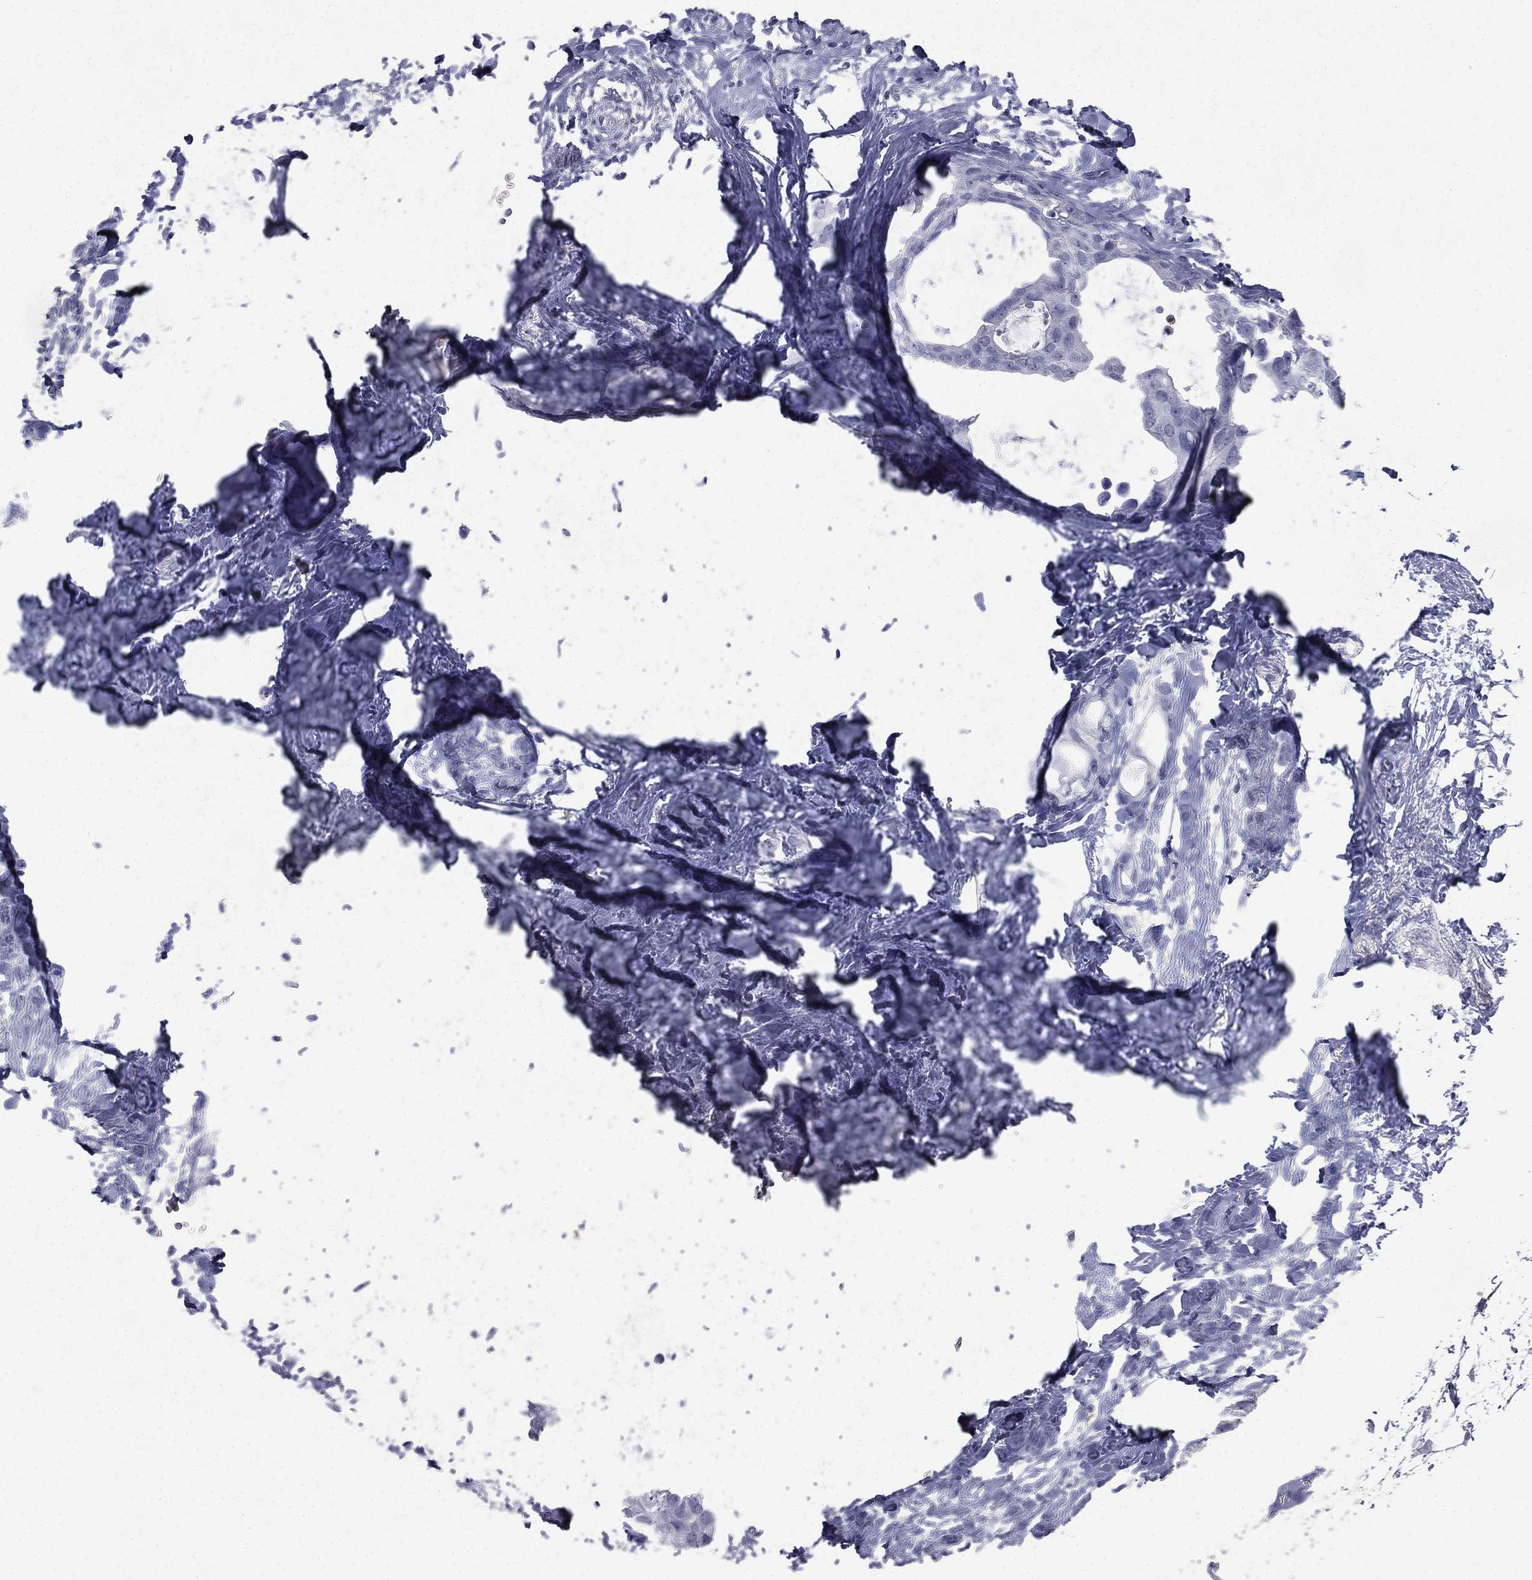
{"staining": {"intensity": "negative", "quantity": "none", "location": "none"}, "tissue": "breast cancer", "cell_type": "Tumor cells", "image_type": "cancer", "snomed": [{"axis": "morphology", "description": "Duct carcinoma"}, {"axis": "topography", "description": "Breast"}], "caption": "A photomicrograph of invasive ductal carcinoma (breast) stained for a protein displays no brown staining in tumor cells.", "gene": "ESX1", "patient": {"sex": "female", "age": 45}}